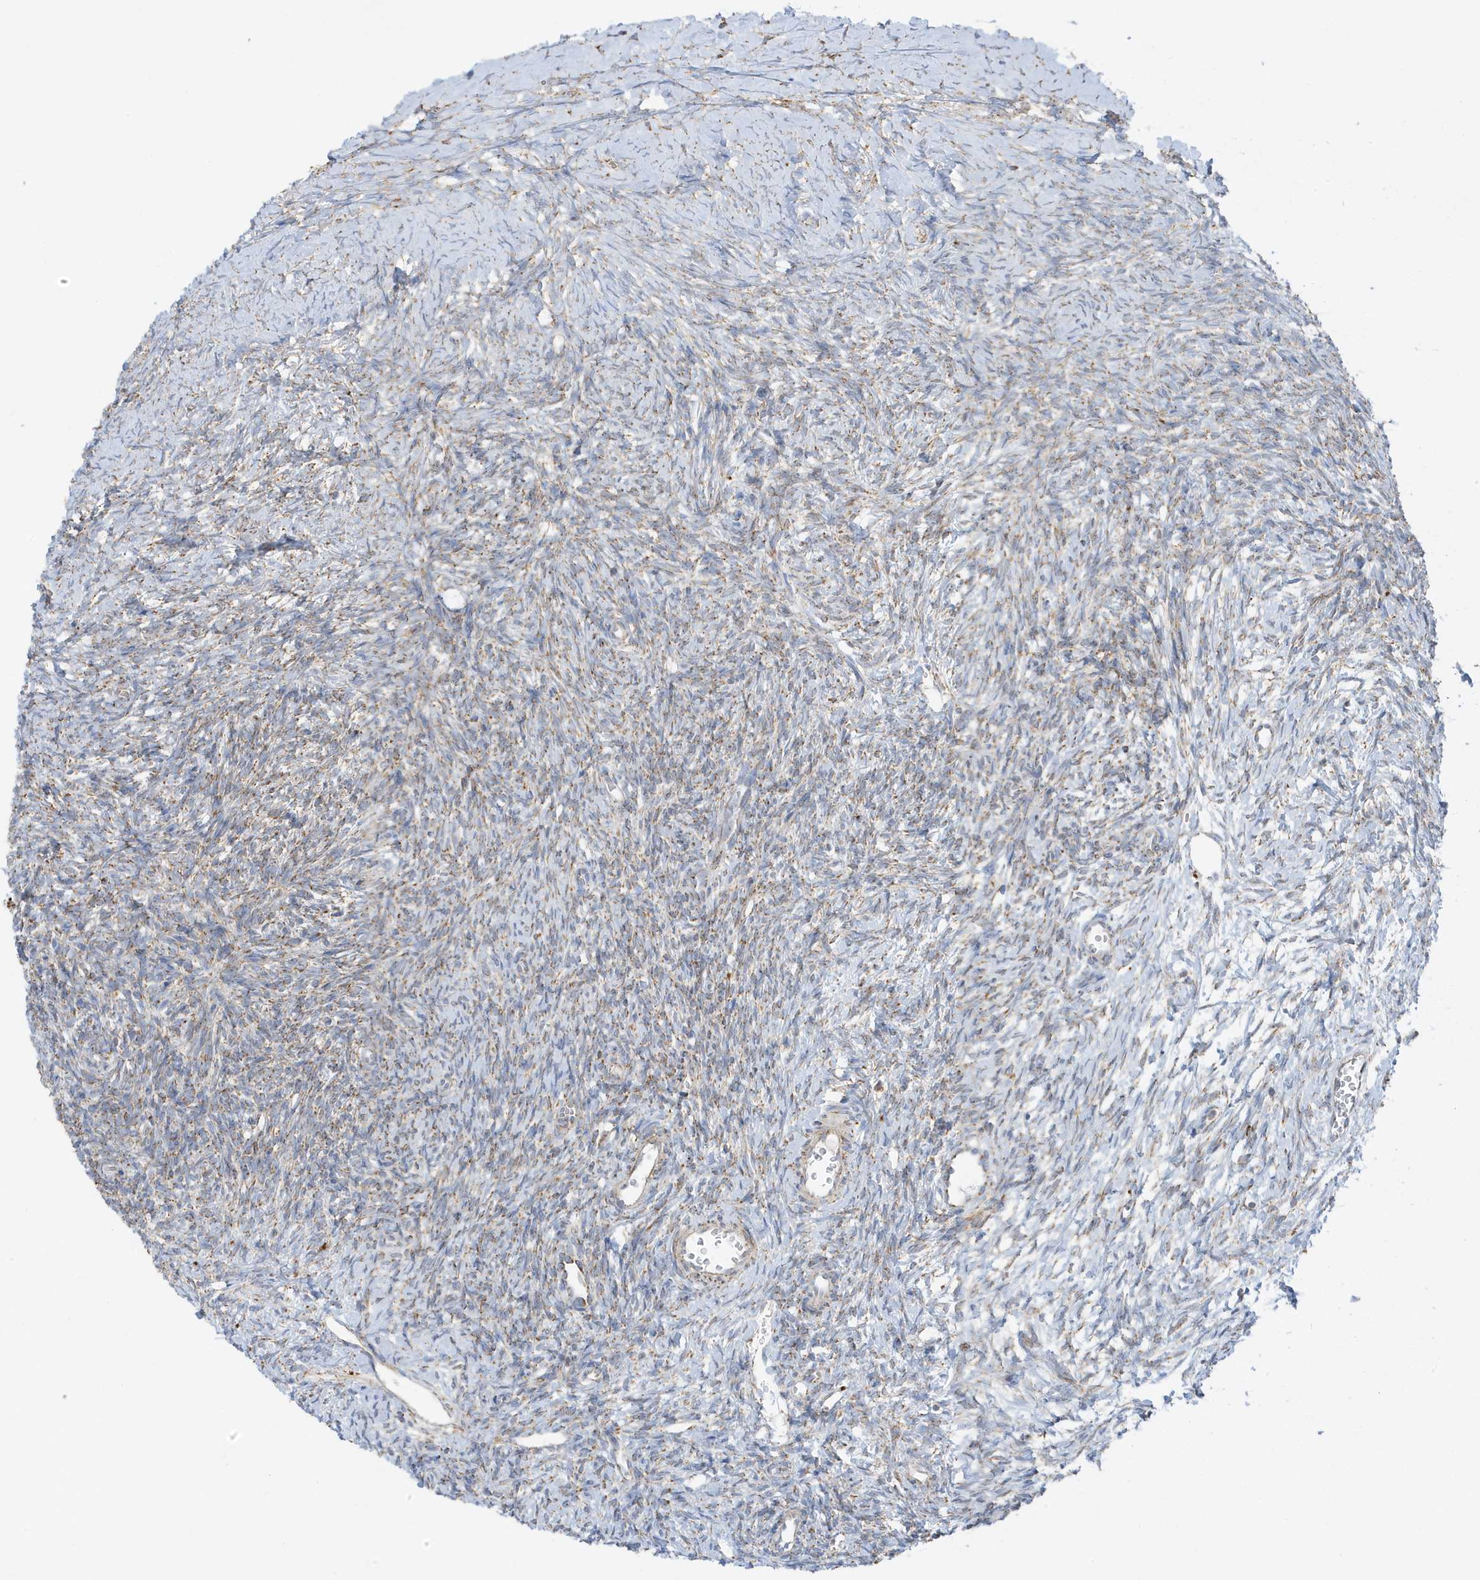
{"staining": {"intensity": "weak", "quantity": ">75%", "location": "cytoplasmic/membranous"}, "tissue": "ovary", "cell_type": "Ovarian stroma cells", "image_type": "normal", "snomed": [{"axis": "morphology", "description": "Normal tissue, NOS"}, {"axis": "morphology", "description": "Developmental malformation"}, {"axis": "topography", "description": "Ovary"}], "caption": "Immunohistochemical staining of normal human ovary shows >75% levels of weak cytoplasmic/membranous protein positivity in approximately >75% of ovarian stroma cells. (DAB (3,3'-diaminobenzidine) IHC, brown staining for protein, blue staining for nuclei).", "gene": "ATP5ME", "patient": {"sex": "female", "age": 39}}